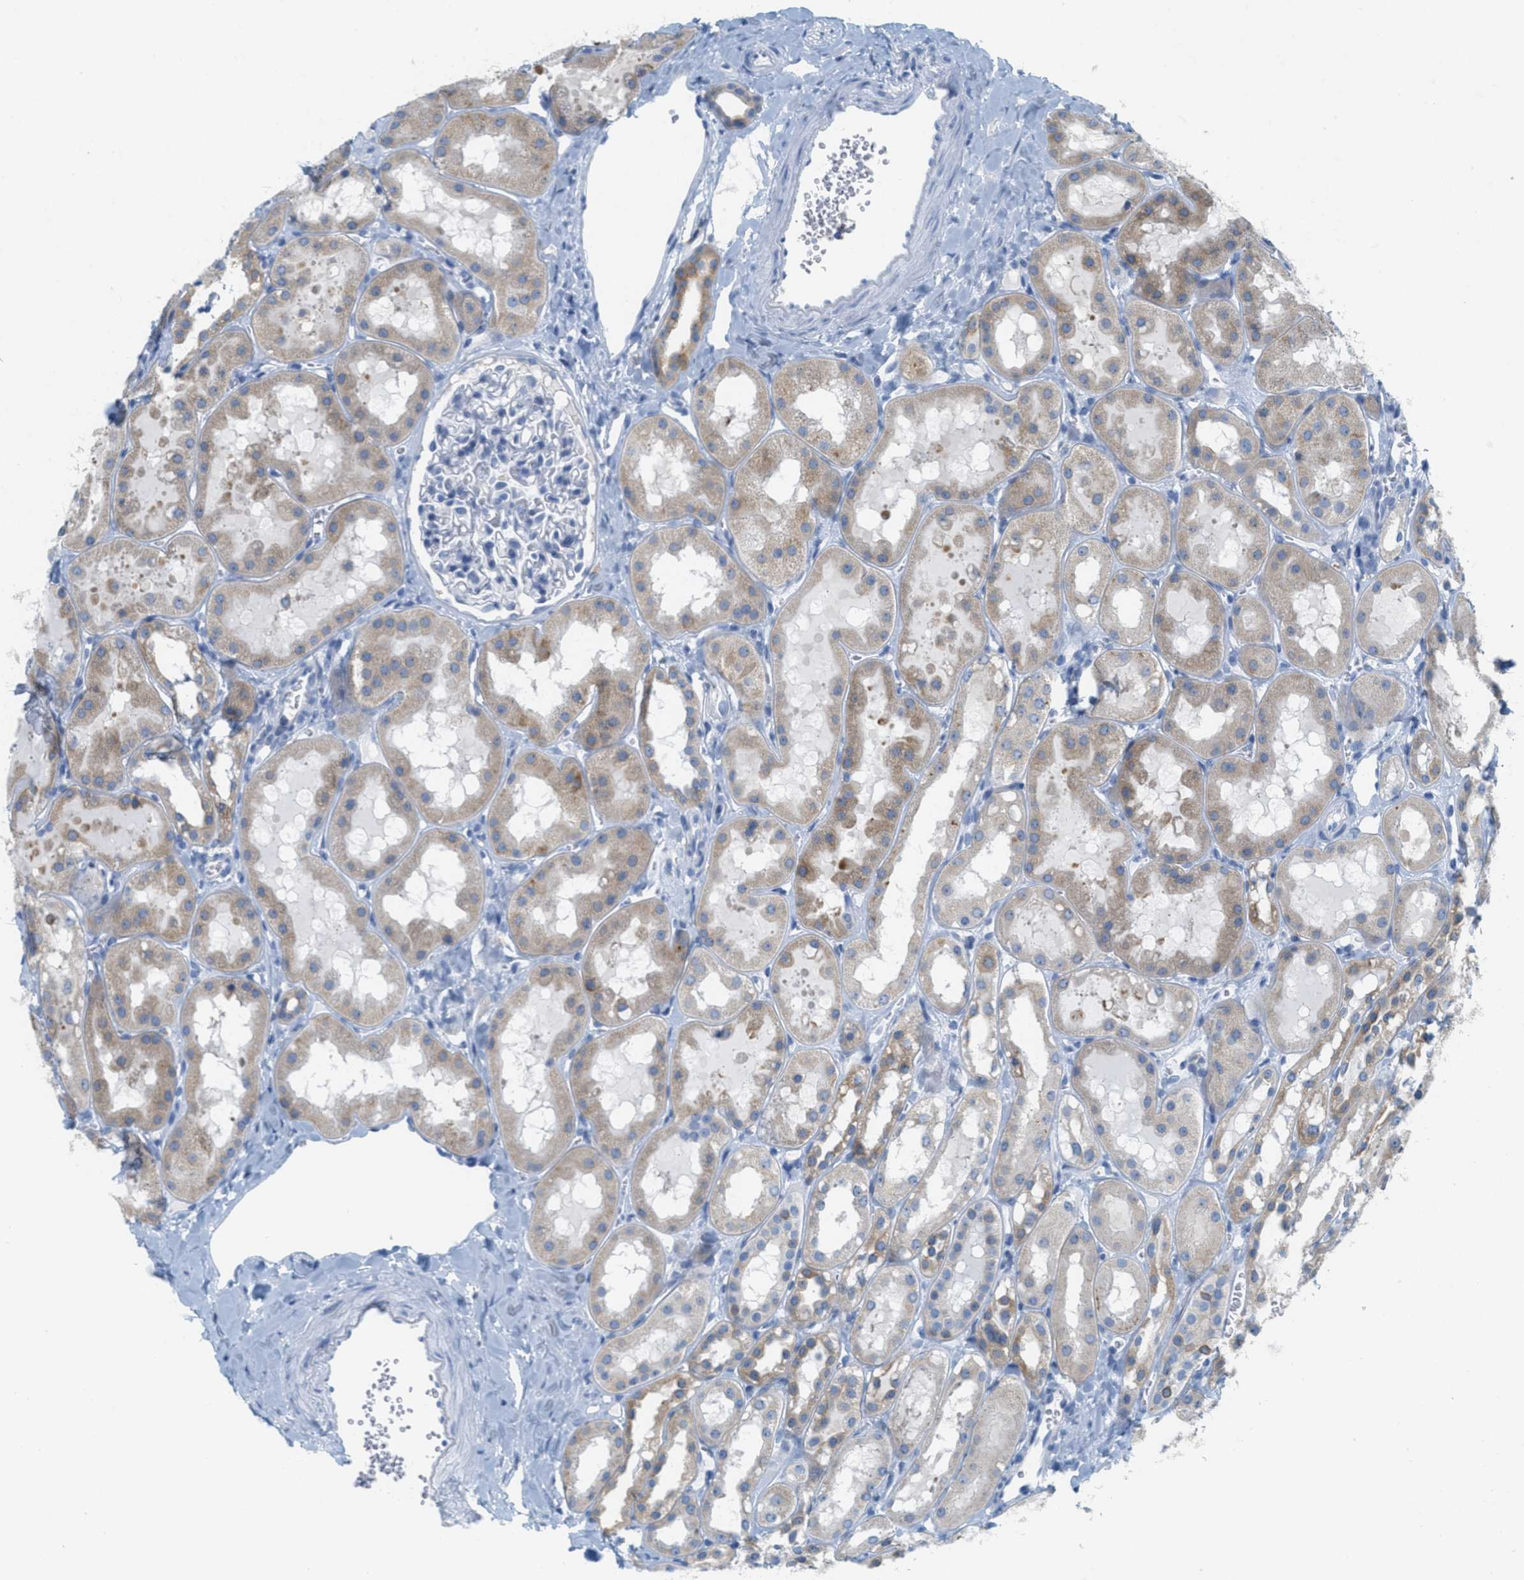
{"staining": {"intensity": "negative", "quantity": "none", "location": "none"}, "tissue": "kidney", "cell_type": "Cells in glomeruli", "image_type": "normal", "snomed": [{"axis": "morphology", "description": "Normal tissue, NOS"}, {"axis": "topography", "description": "Kidney"}, {"axis": "topography", "description": "Urinary bladder"}], "caption": "There is no significant staining in cells in glomeruli of kidney. (Stains: DAB (3,3'-diaminobenzidine) immunohistochemistry (IHC) with hematoxylin counter stain, Microscopy: brightfield microscopy at high magnification).", "gene": "TEX264", "patient": {"sex": "male", "age": 16}}